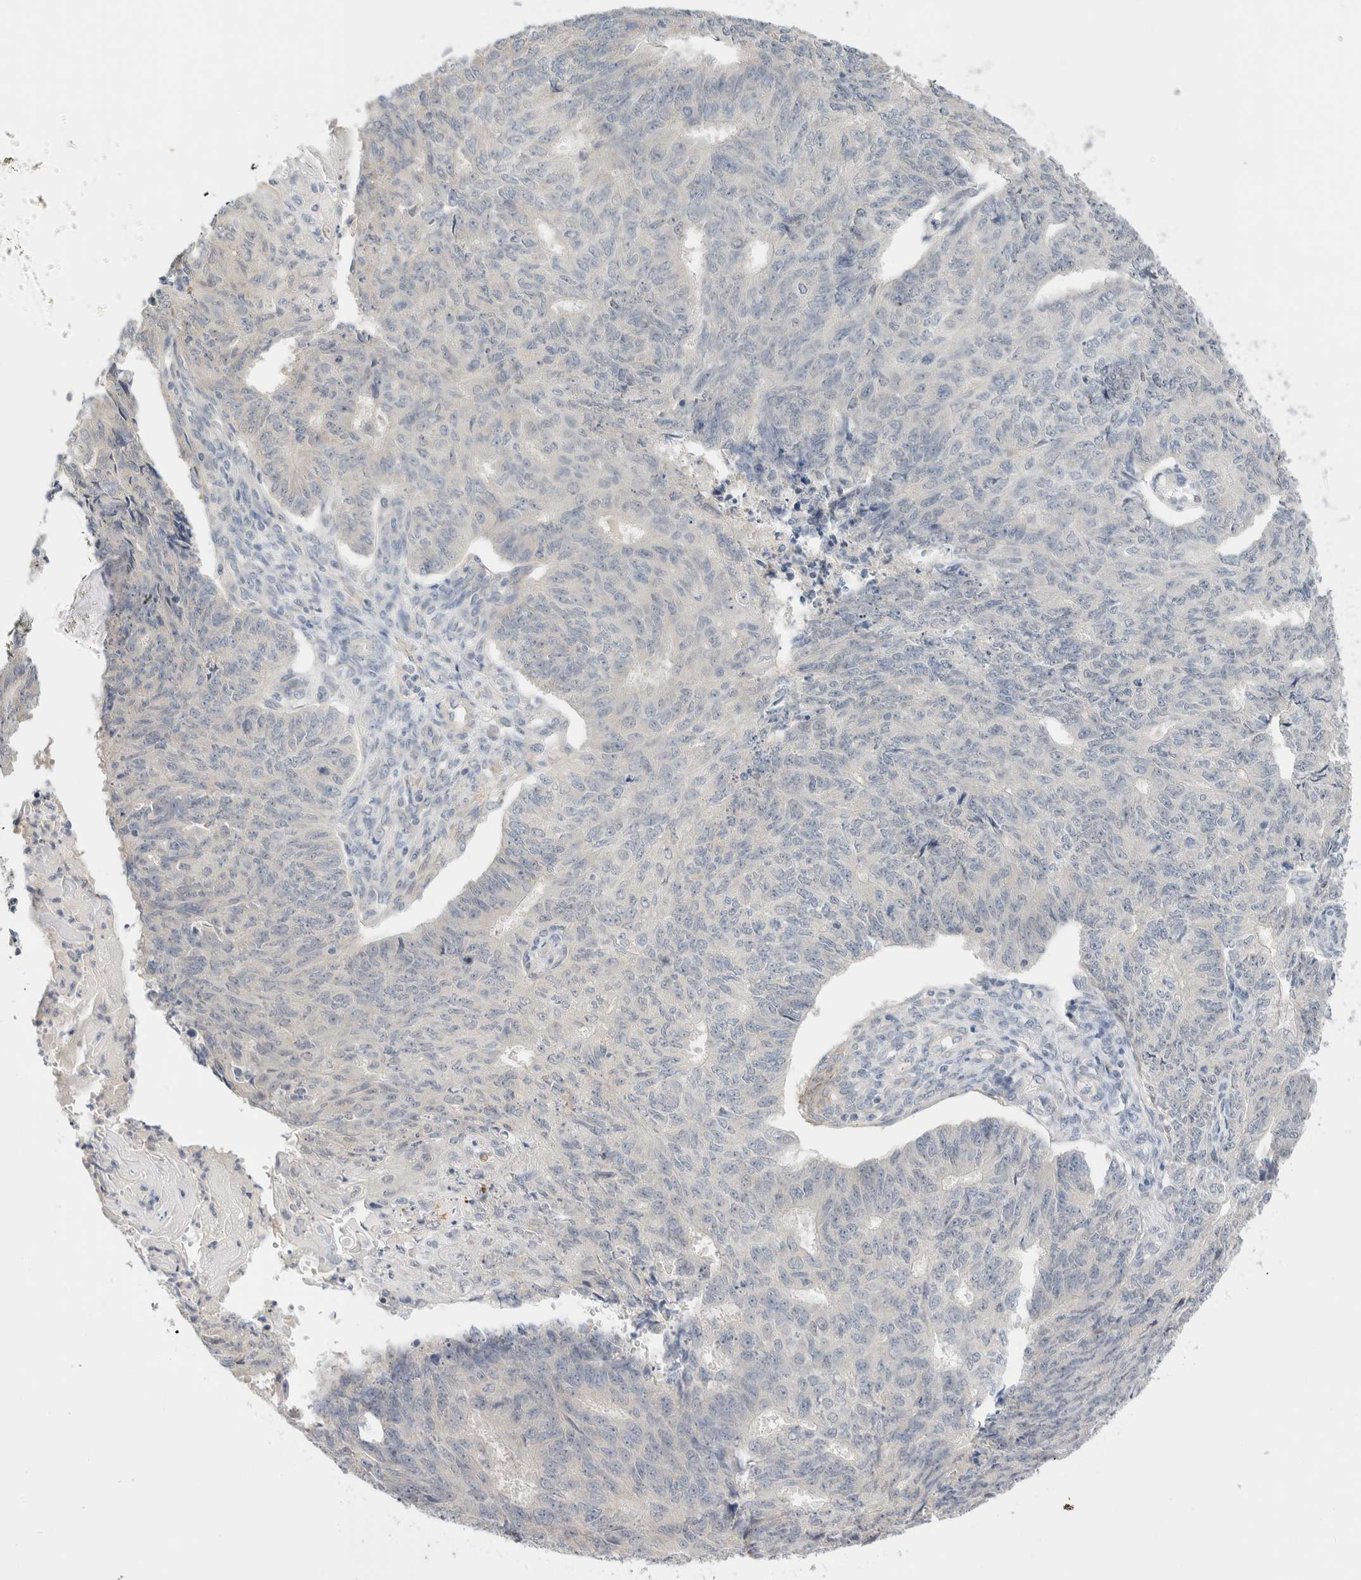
{"staining": {"intensity": "negative", "quantity": "none", "location": "none"}, "tissue": "endometrial cancer", "cell_type": "Tumor cells", "image_type": "cancer", "snomed": [{"axis": "morphology", "description": "Adenocarcinoma, NOS"}, {"axis": "topography", "description": "Endometrium"}], "caption": "Immunohistochemistry (IHC) micrograph of endometrial cancer (adenocarcinoma) stained for a protein (brown), which reveals no staining in tumor cells.", "gene": "SPRTN", "patient": {"sex": "female", "age": 32}}